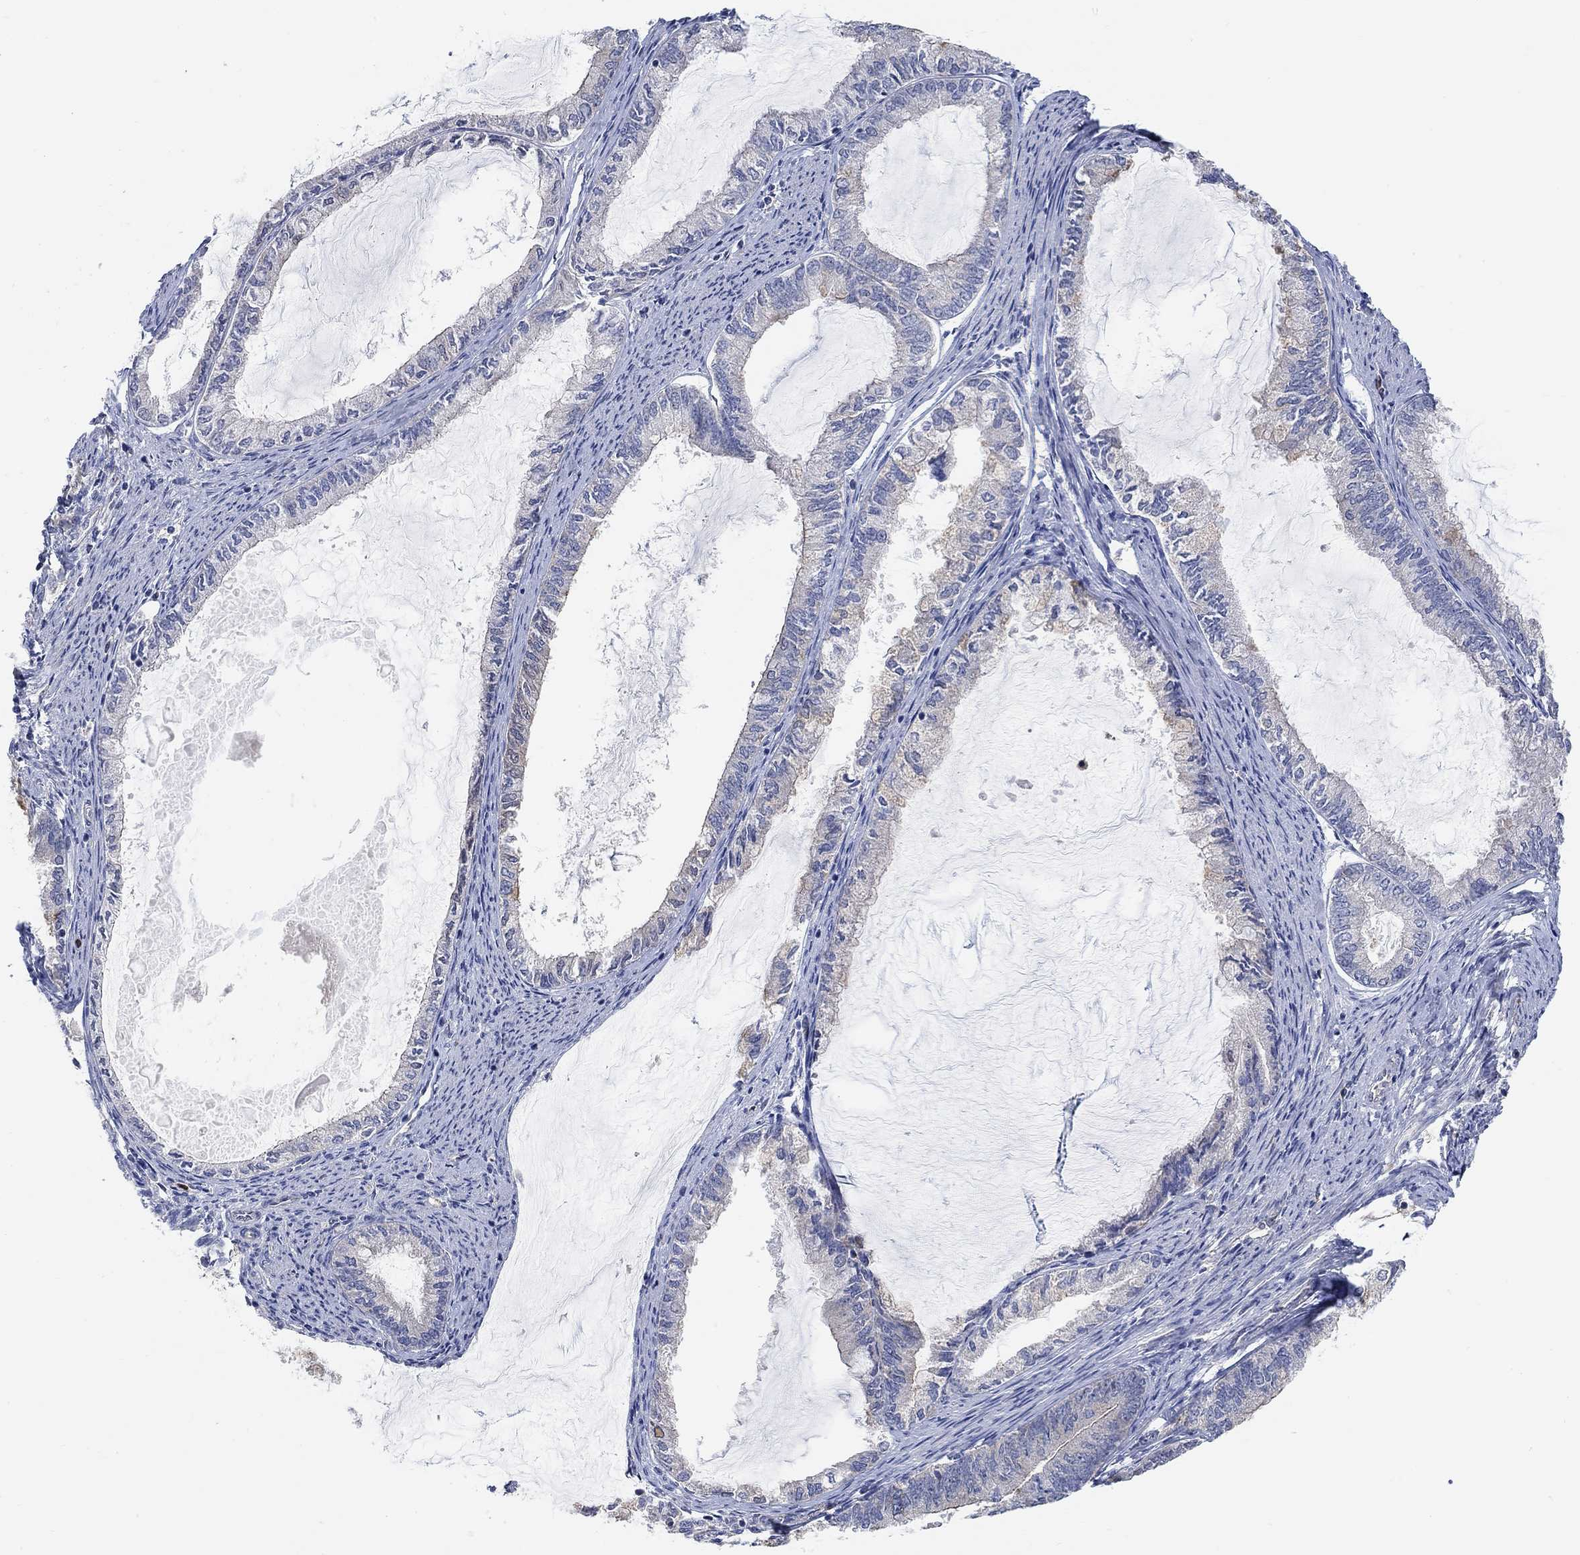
{"staining": {"intensity": "weak", "quantity": "<25%", "location": "cytoplasmic/membranous"}, "tissue": "endometrial cancer", "cell_type": "Tumor cells", "image_type": "cancer", "snomed": [{"axis": "morphology", "description": "Adenocarcinoma, NOS"}, {"axis": "topography", "description": "Endometrium"}], "caption": "The photomicrograph shows no significant expression in tumor cells of endometrial adenocarcinoma.", "gene": "SYT16", "patient": {"sex": "female", "age": 86}}